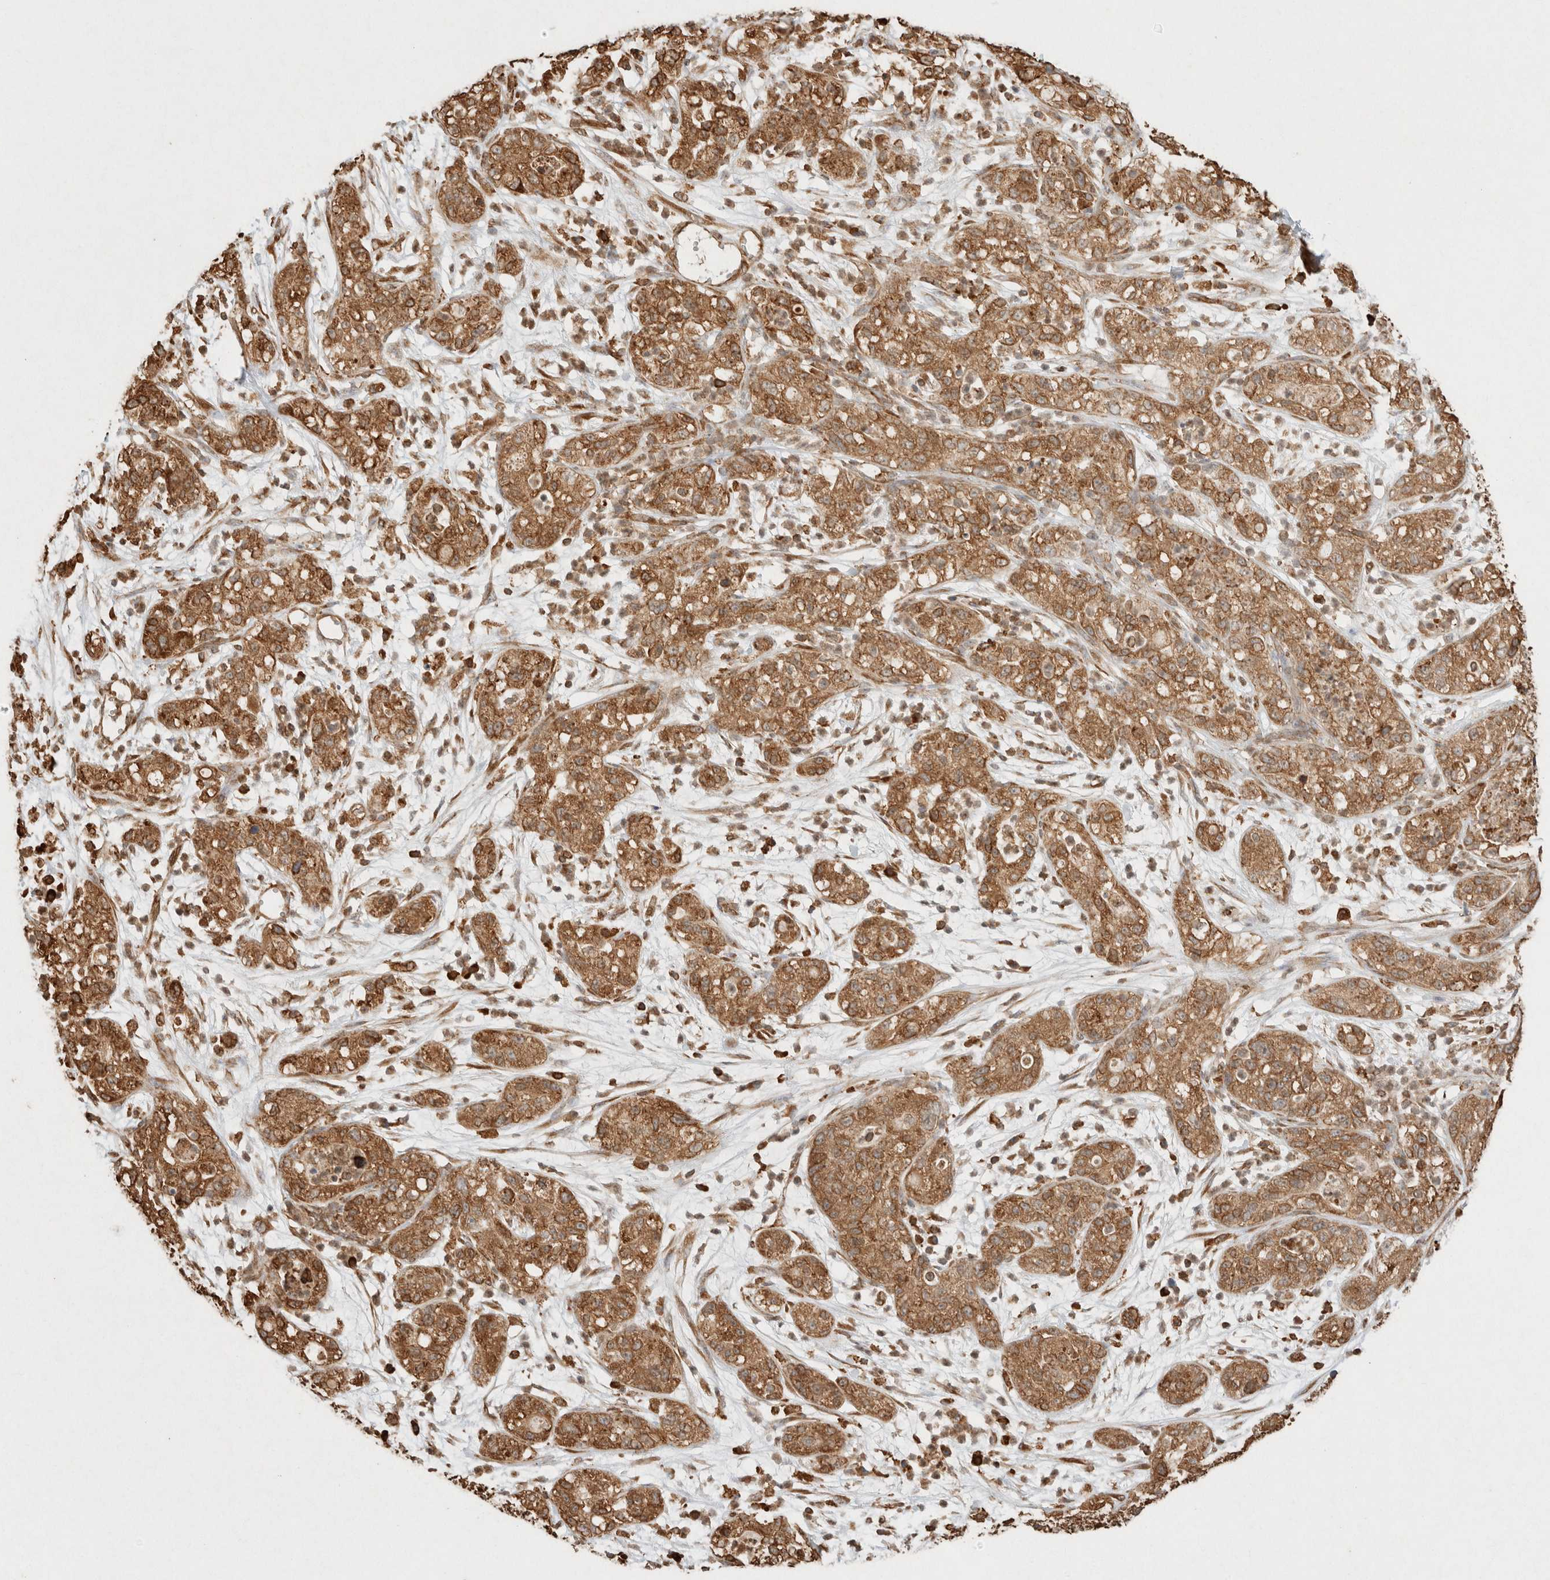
{"staining": {"intensity": "moderate", "quantity": ">75%", "location": "cytoplasmic/membranous"}, "tissue": "pancreatic cancer", "cell_type": "Tumor cells", "image_type": "cancer", "snomed": [{"axis": "morphology", "description": "Adenocarcinoma, NOS"}, {"axis": "topography", "description": "Pancreas"}], "caption": "Moderate cytoplasmic/membranous expression is seen in about >75% of tumor cells in pancreatic cancer.", "gene": "ERAP1", "patient": {"sex": "female", "age": 78}}